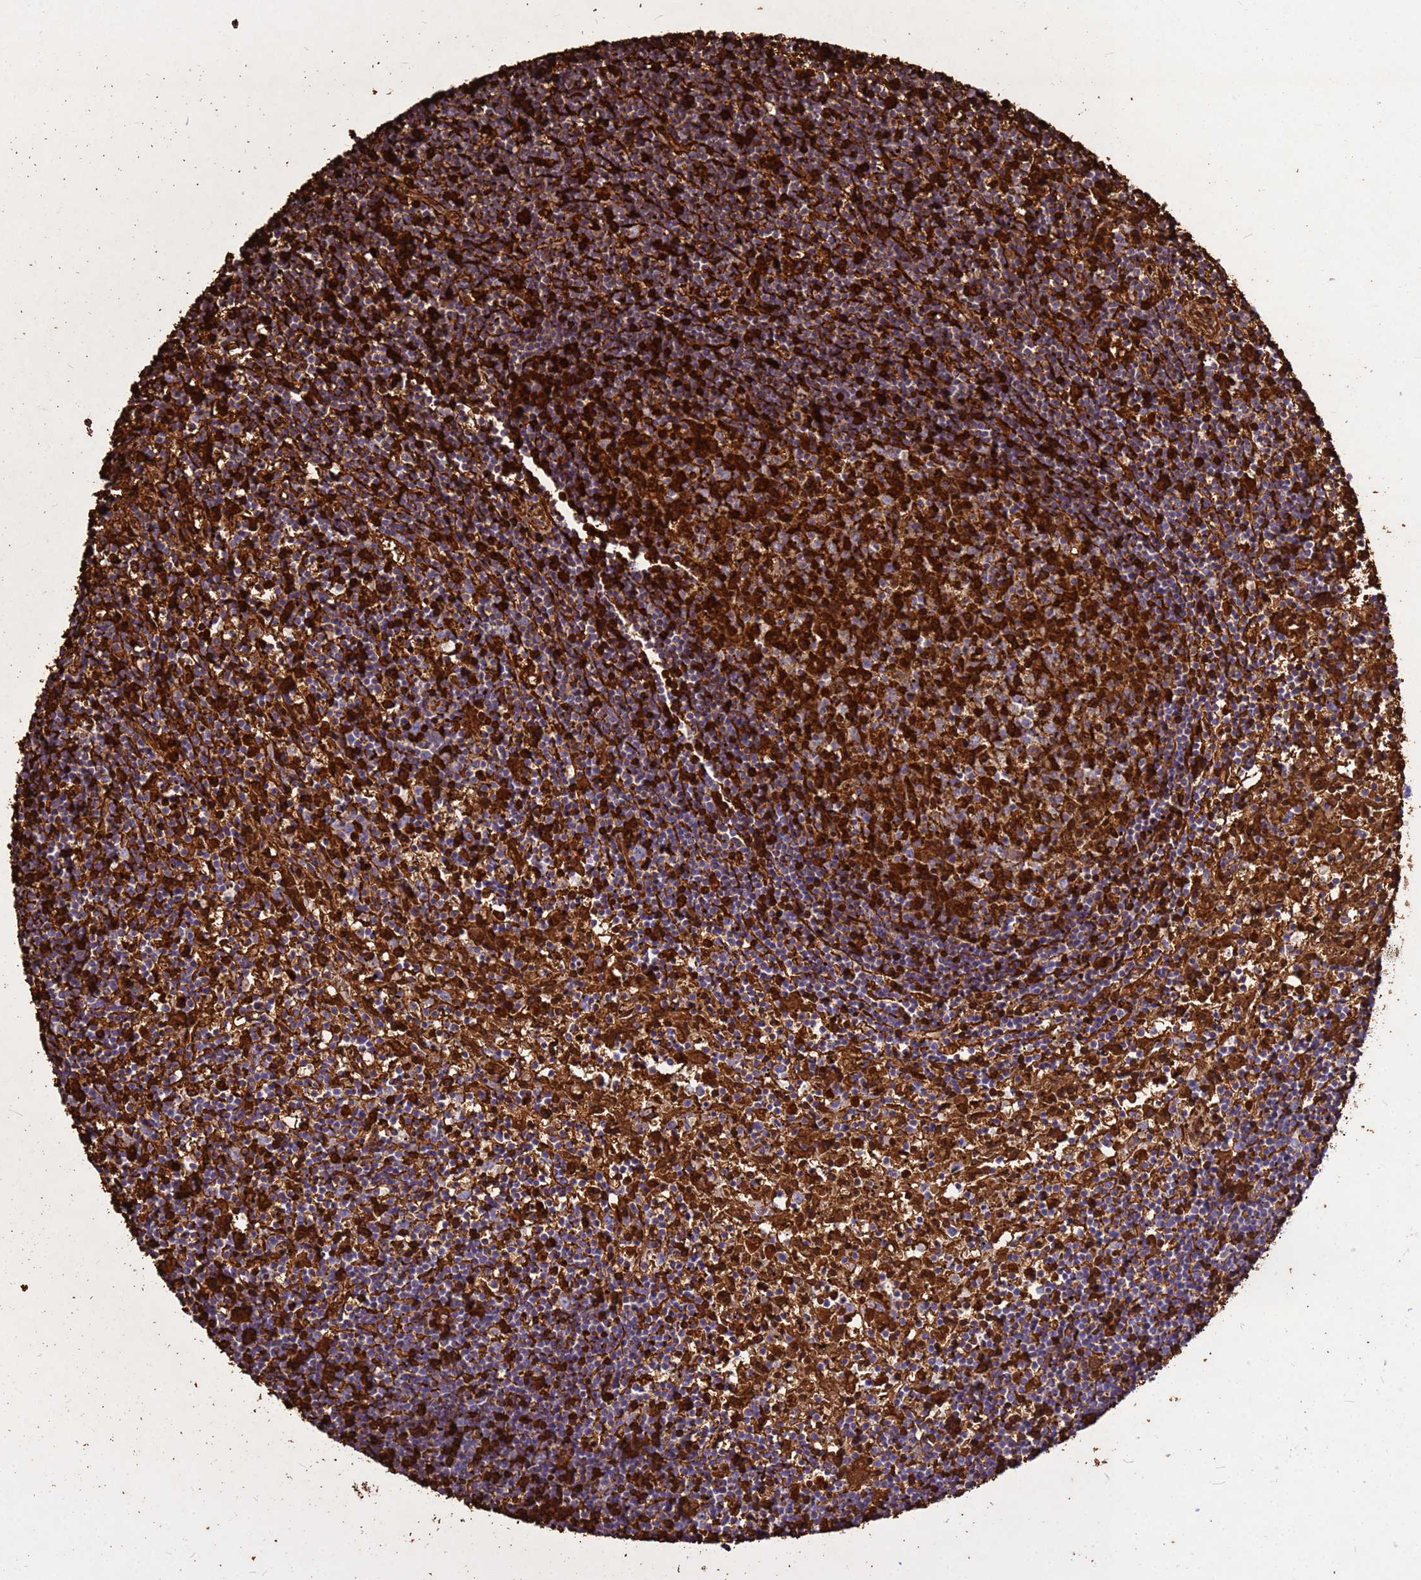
{"staining": {"intensity": "moderate", "quantity": "25%-75%", "location": "cytoplasmic/membranous"}, "tissue": "lymphoma", "cell_type": "Tumor cells", "image_type": "cancer", "snomed": [{"axis": "morphology", "description": "Malignant lymphoma, non-Hodgkin's type, Low grade"}, {"axis": "topography", "description": "Spleen"}], "caption": "Moderate cytoplasmic/membranous staining is present in about 25%-75% of tumor cells in low-grade malignant lymphoma, non-Hodgkin's type. (Stains: DAB (3,3'-diaminobenzidine) in brown, nuclei in blue, Microscopy: brightfield microscopy at high magnification).", "gene": "HBA2", "patient": {"sex": "male", "age": 76}}